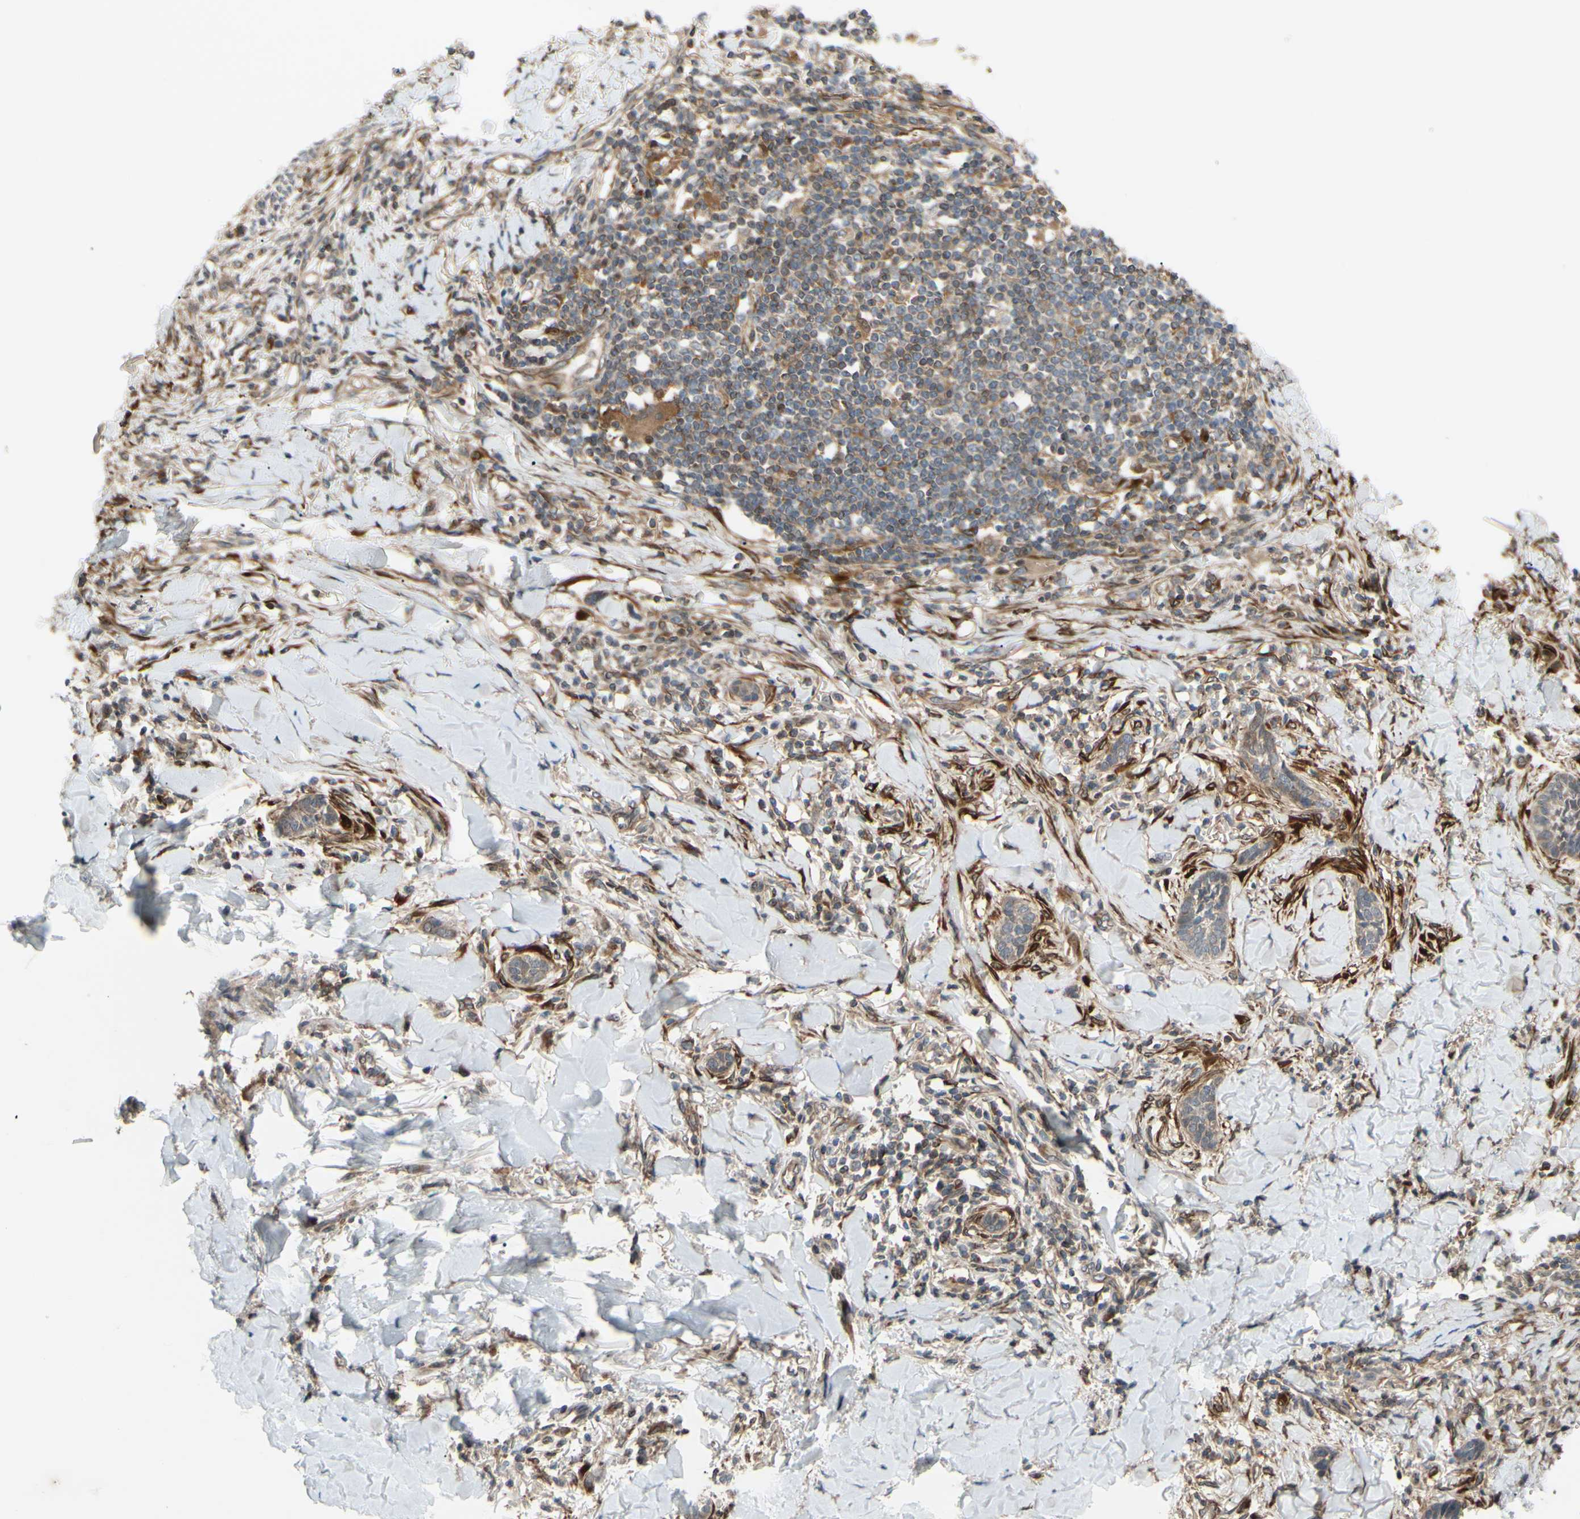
{"staining": {"intensity": "weak", "quantity": ">75%", "location": "cytoplasmic/membranous"}, "tissue": "skin cancer", "cell_type": "Tumor cells", "image_type": "cancer", "snomed": [{"axis": "morphology", "description": "Papilloma, NOS"}, {"axis": "morphology", "description": "Basal cell carcinoma"}, {"axis": "topography", "description": "Skin"}], "caption": "Protein staining shows weak cytoplasmic/membranous staining in about >75% of tumor cells in skin cancer.", "gene": "PRAF2", "patient": {"sex": "male", "age": 87}}